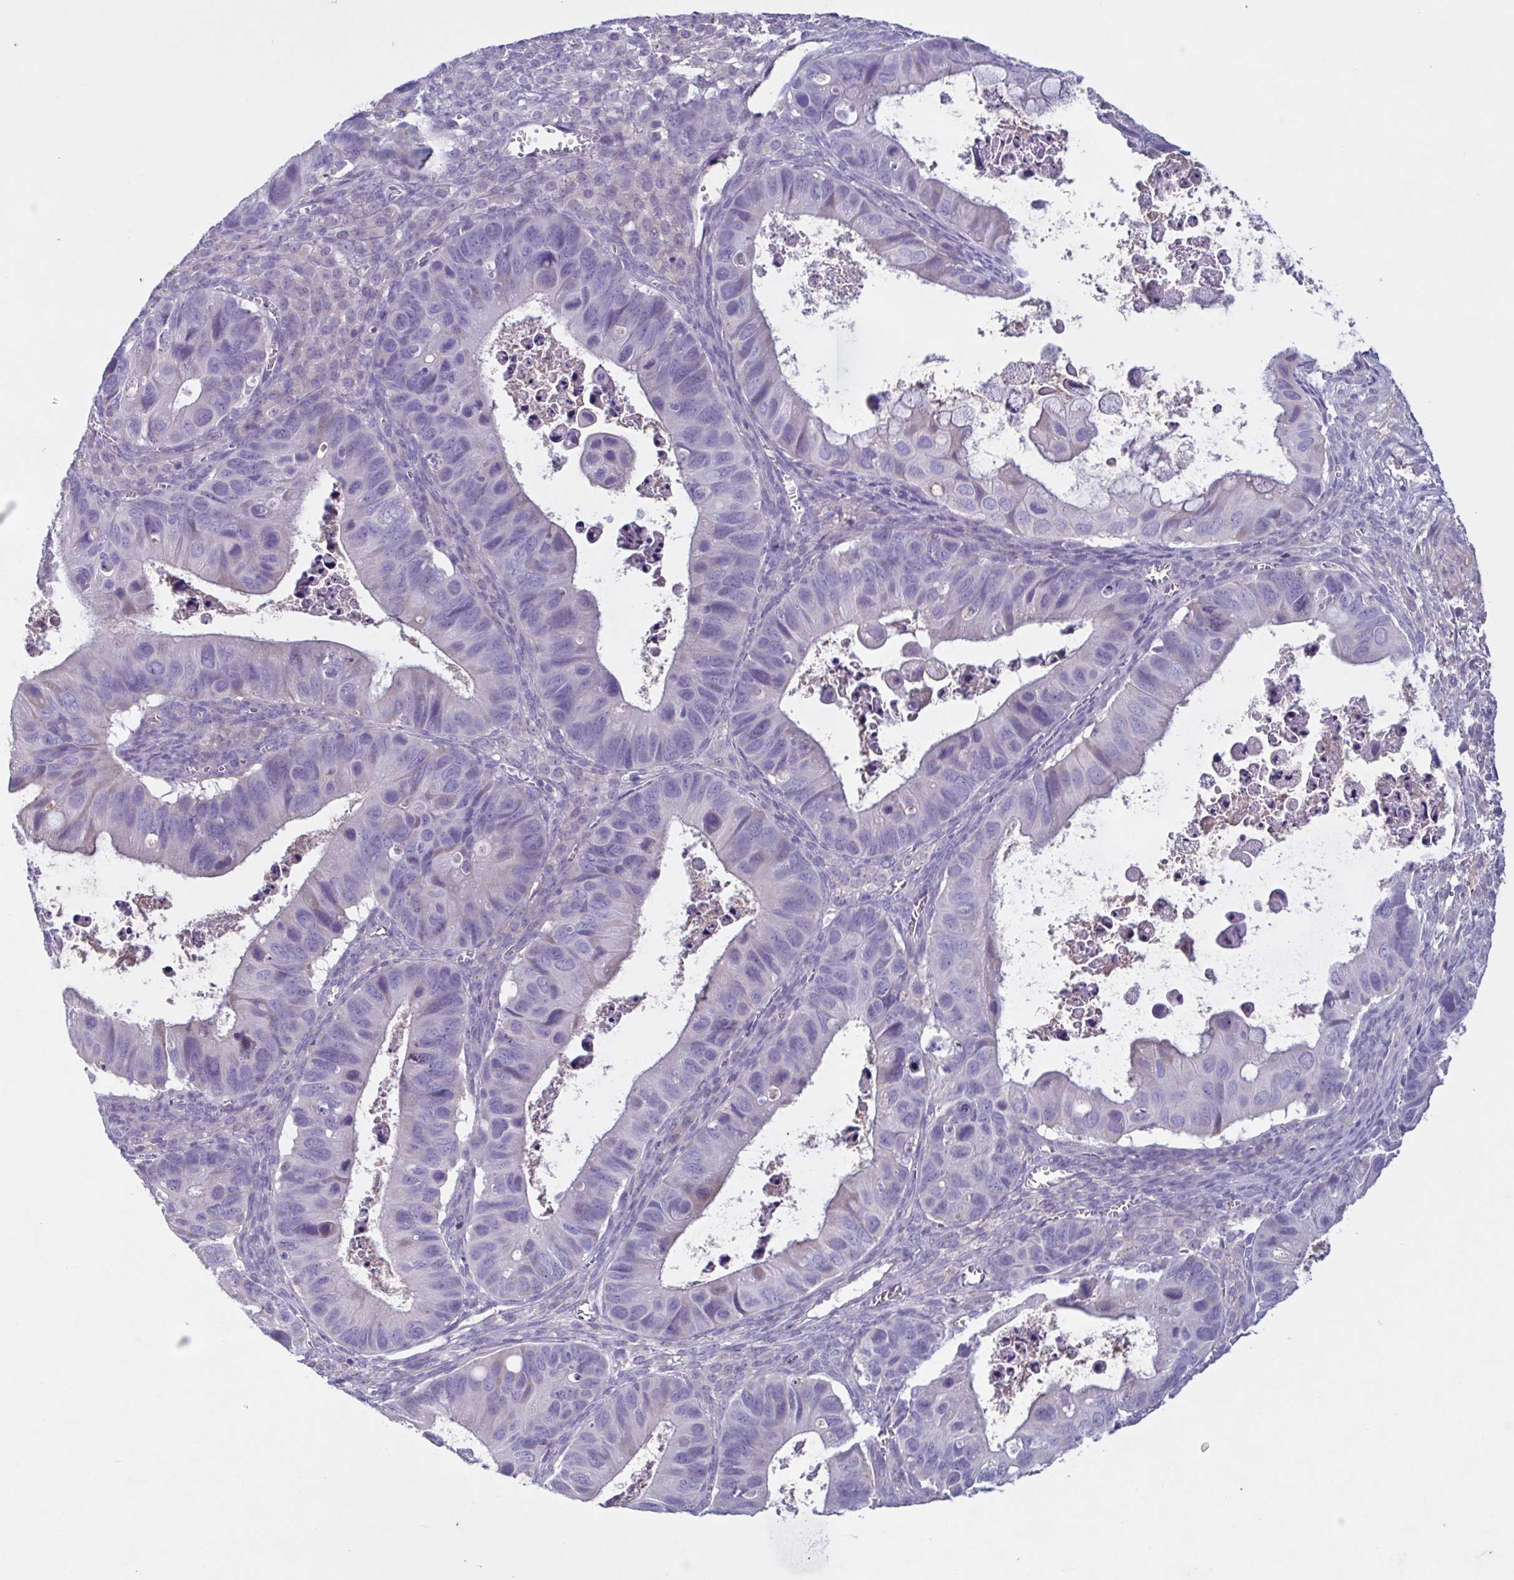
{"staining": {"intensity": "negative", "quantity": "none", "location": "none"}, "tissue": "ovarian cancer", "cell_type": "Tumor cells", "image_type": "cancer", "snomed": [{"axis": "morphology", "description": "Cystadenocarcinoma, mucinous, NOS"}, {"axis": "topography", "description": "Ovary"}], "caption": "DAB (3,3'-diaminobenzidine) immunohistochemical staining of human ovarian cancer (mucinous cystadenocarcinoma) demonstrates no significant positivity in tumor cells. (DAB (3,3'-diaminobenzidine) immunohistochemistry with hematoxylin counter stain).", "gene": "F13B", "patient": {"sex": "female", "age": 64}}